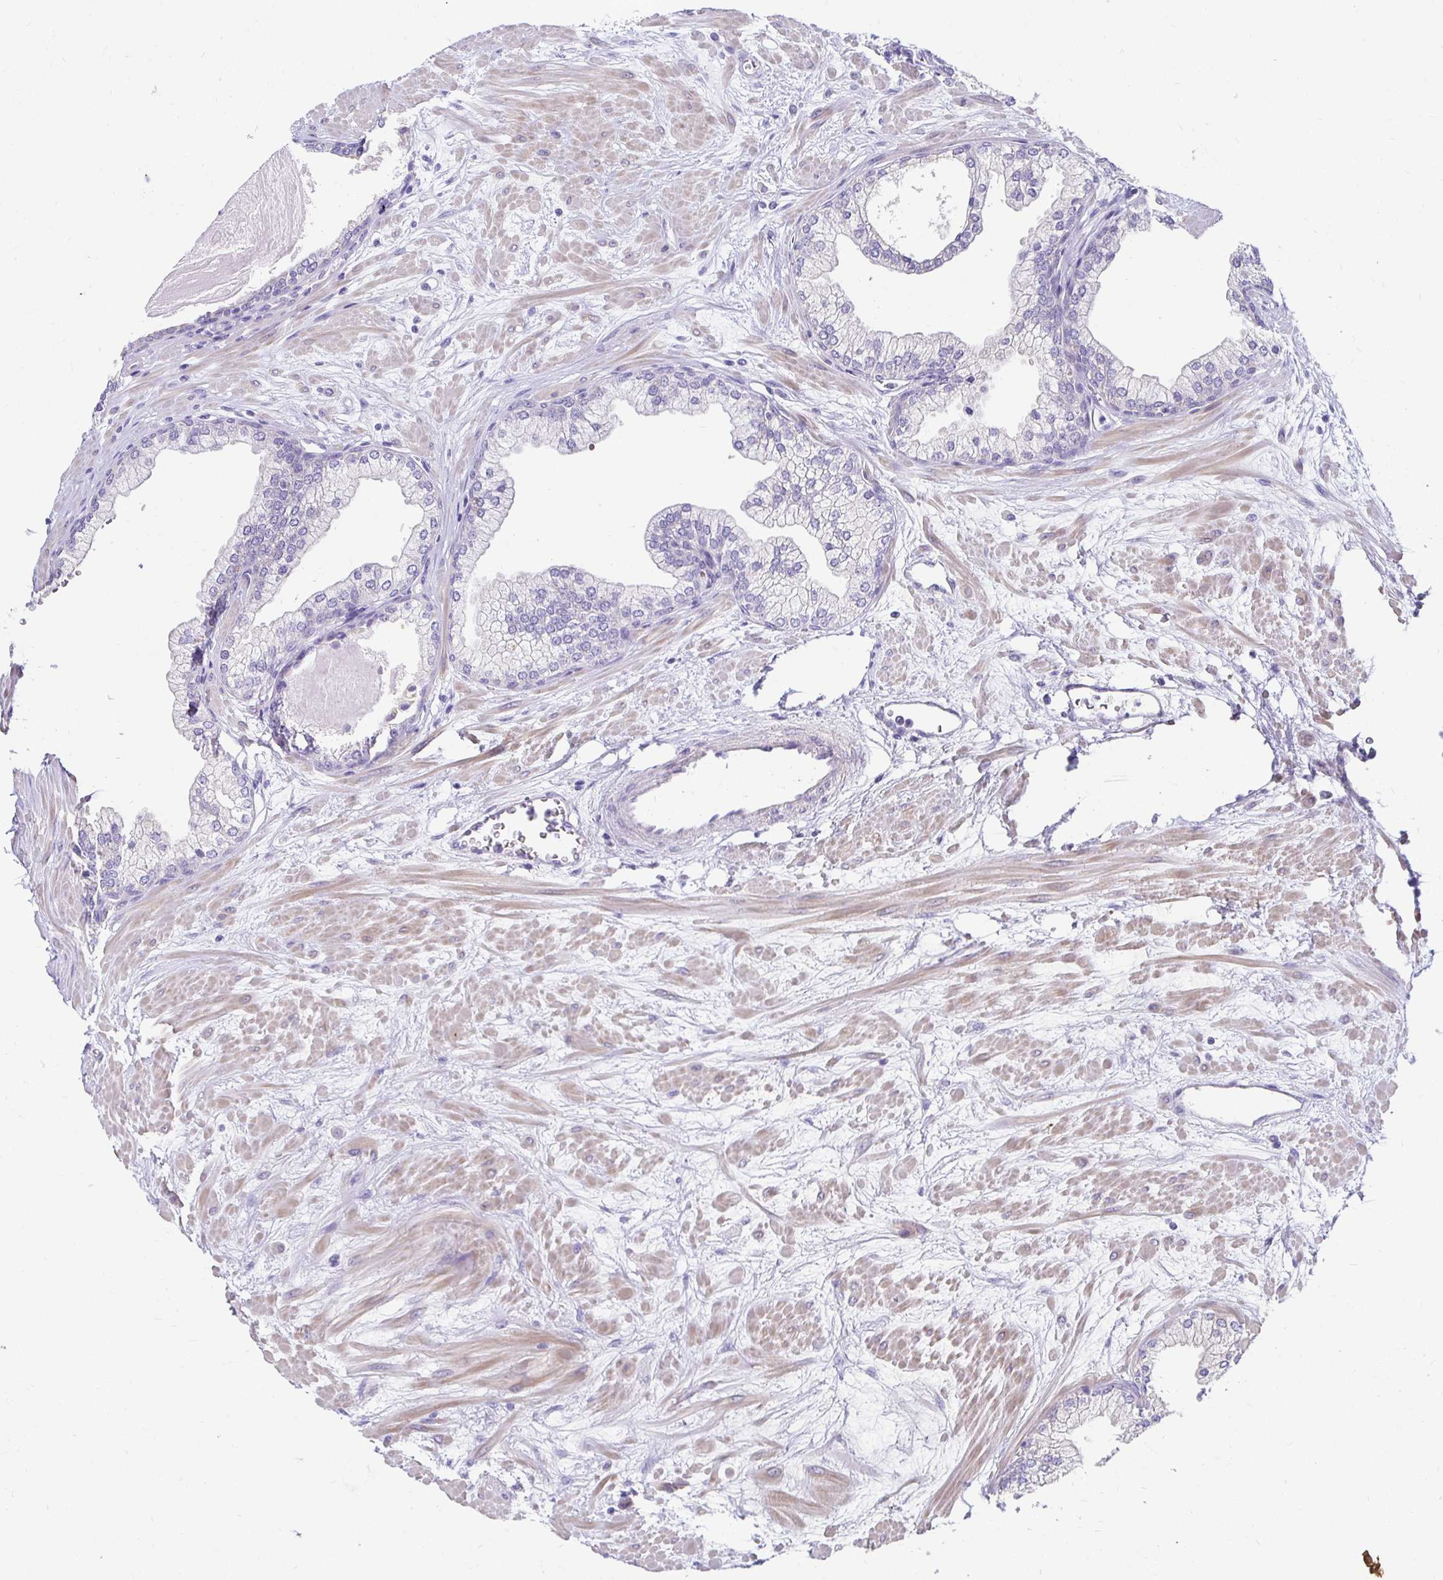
{"staining": {"intensity": "negative", "quantity": "none", "location": "none"}, "tissue": "prostate", "cell_type": "Glandular cells", "image_type": "normal", "snomed": [{"axis": "morphology", "description": "Normal tissue, NOS"}, {"axis": "topography", "description": "Prostate"}, {"axis": "topography", "description": "Peripheral nerve tissue"}], "caption": "Micrograph shows no protein staining in glandular cells of normal prostate.", "gene": "AKAP6", "patient": {"sex": "male", "age": 61}}